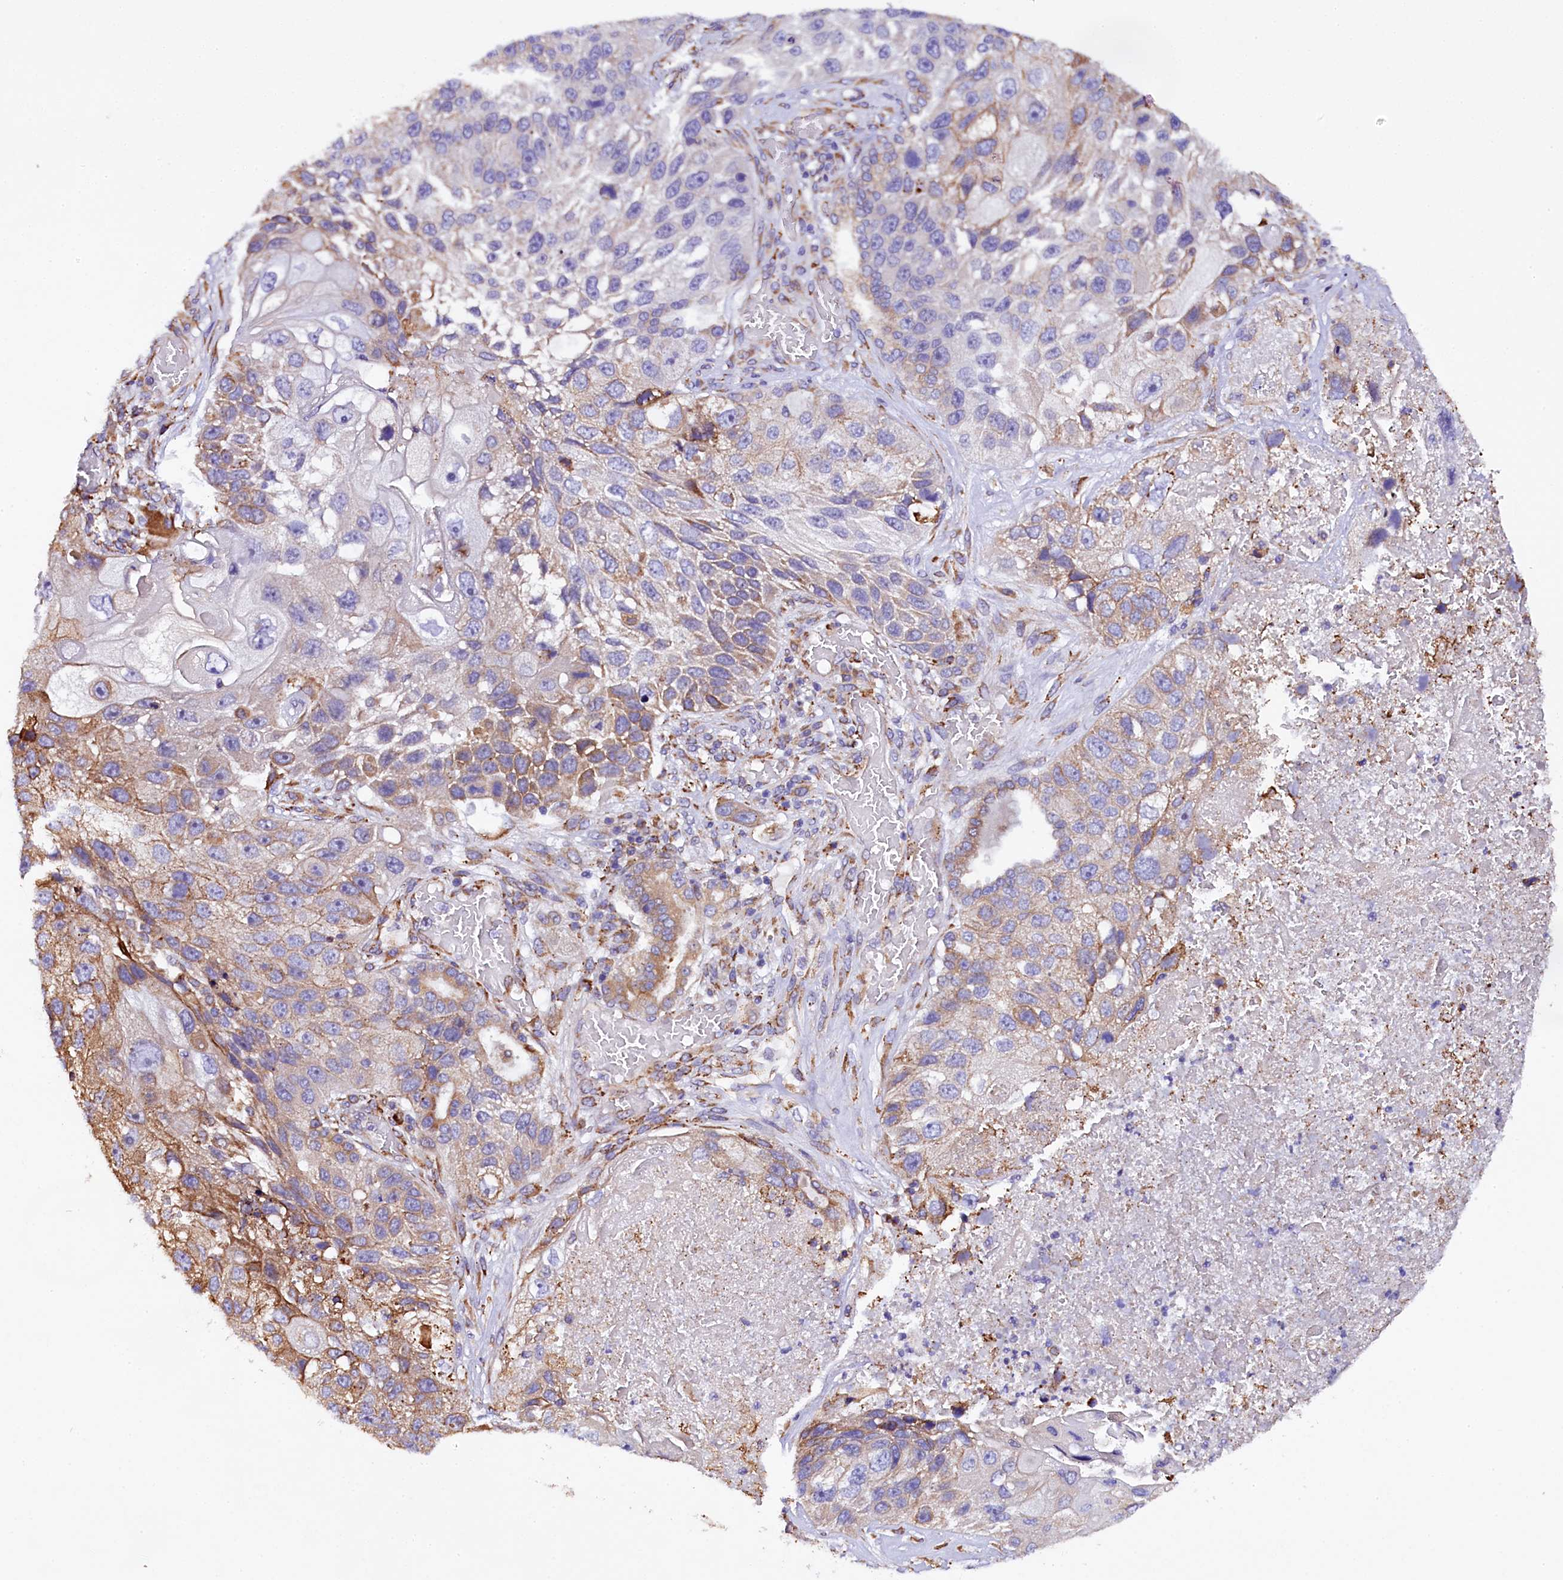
{"staining": {"intensity": "moderate", "quantity": "<25%", "location": "cytoplasmic/membranous"}, "tissue": "lung cancer", "cell_type": "Tumor cells", "image_type": "cancer", "snomed": [{"axis": "morphology", "description": "Squamous cell carcinoma, NOS"}, {"axis": "topography", "description": "Lung"}], "caption": "Brown immunohistochemical staining in human lung squamous cell carcinoma displays moderate cytoplasmic/membranous expression in approximately <25% of tumor cells.", "gene": "CAPS2", "patient": {"sex": "male", "age": 61}}